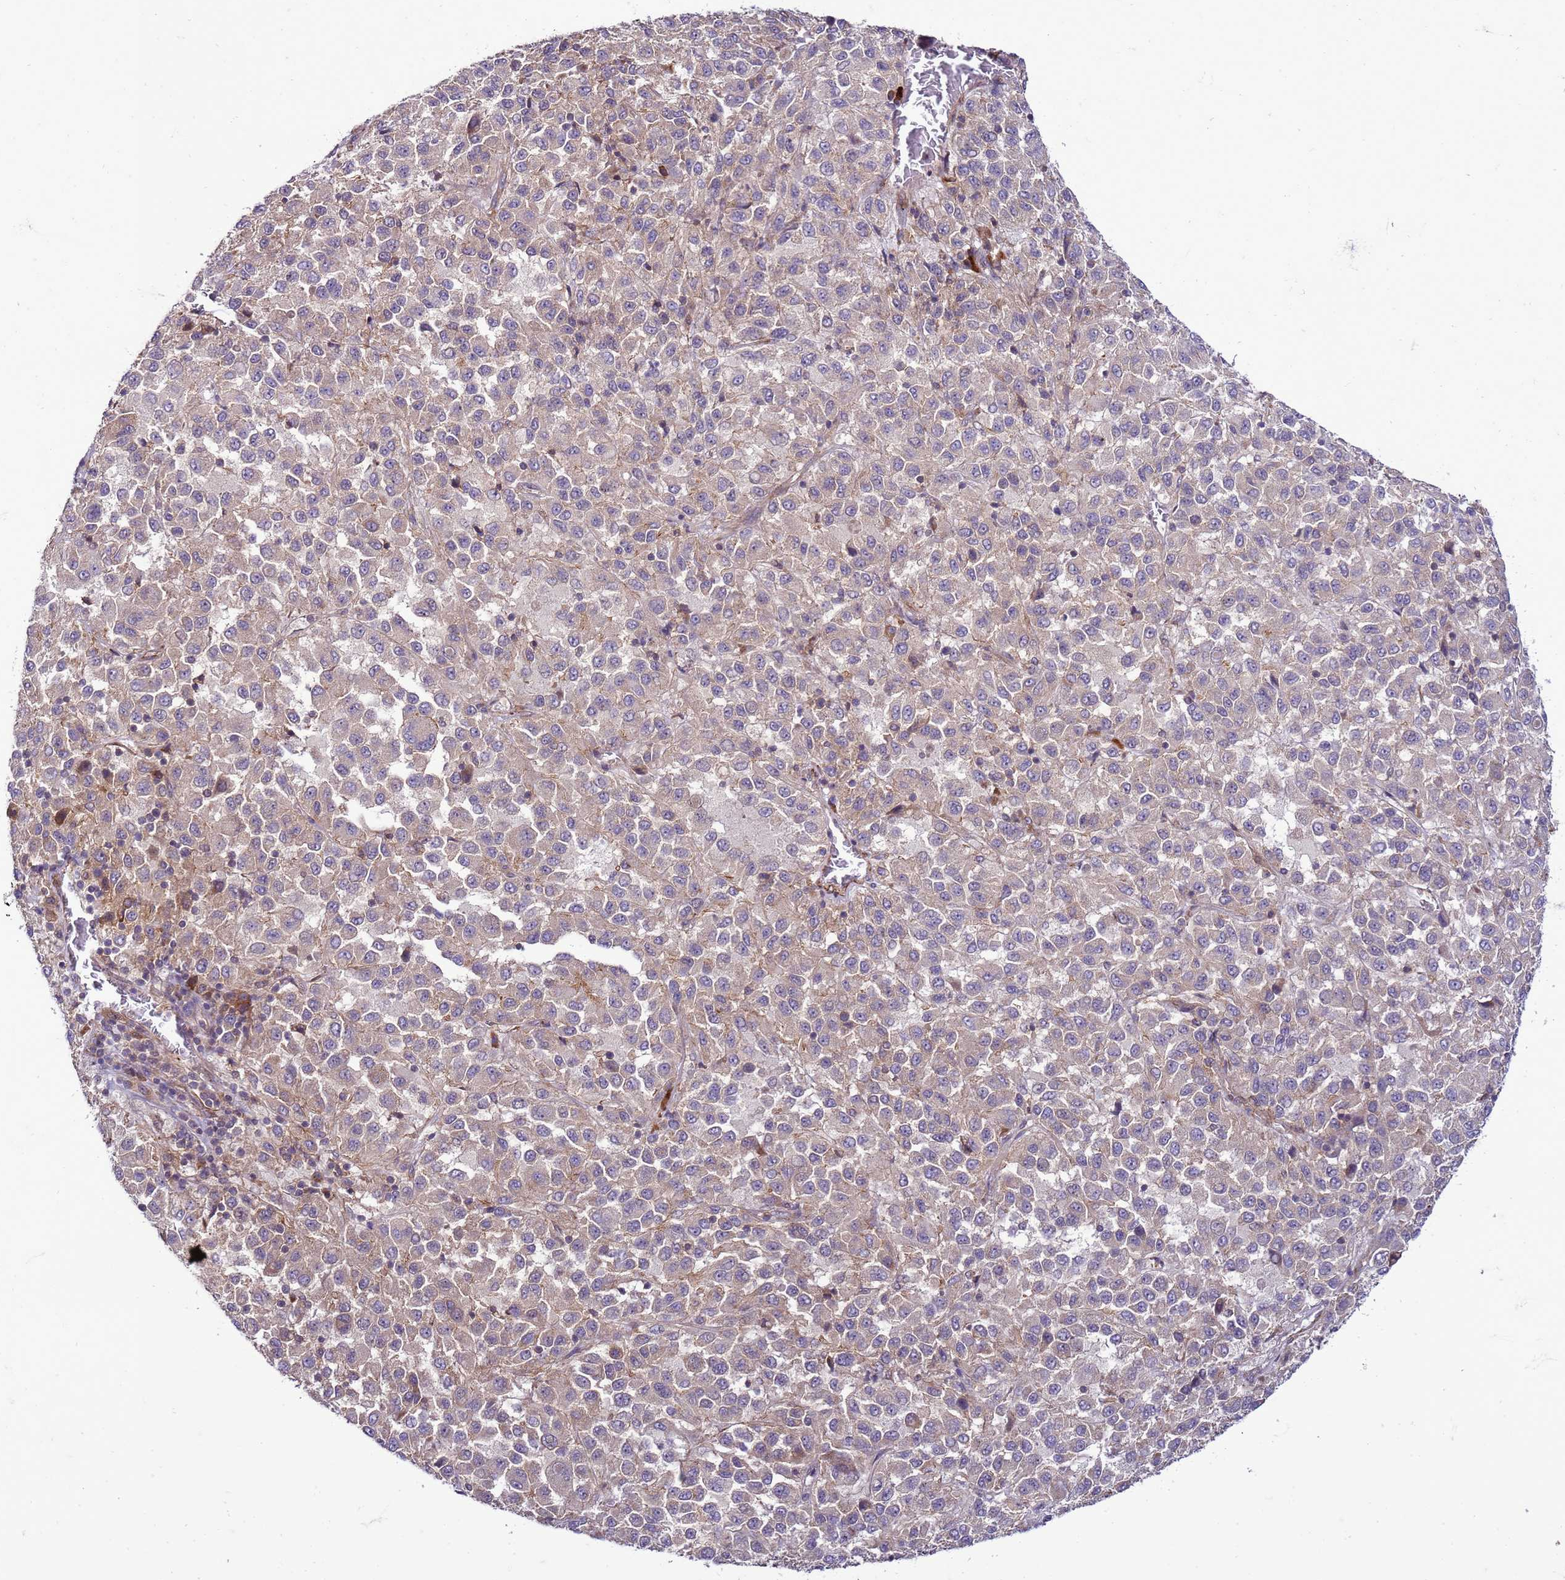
{"staining": {"intensity": "weak", "quantity": "25%-75%", "location": "cytoplasmic/membranous"}, "tissue": "melanoma", "cell_type": "Tumor cells", "image_type": "cancer", "snomed": [{"axis": "morphology", "description": "Malignant melanoma, Metastatic site"}, {"axis": "topography", "description": "Lung"}], "caption": "Tumor cells display low levels of weak cytoplasmic/membranous positivity in about 25%-75% of cells in human malignant melanoma (metastatic site).", "gene": "GEN1", "patient": {"sex": "male", "age": 64}}